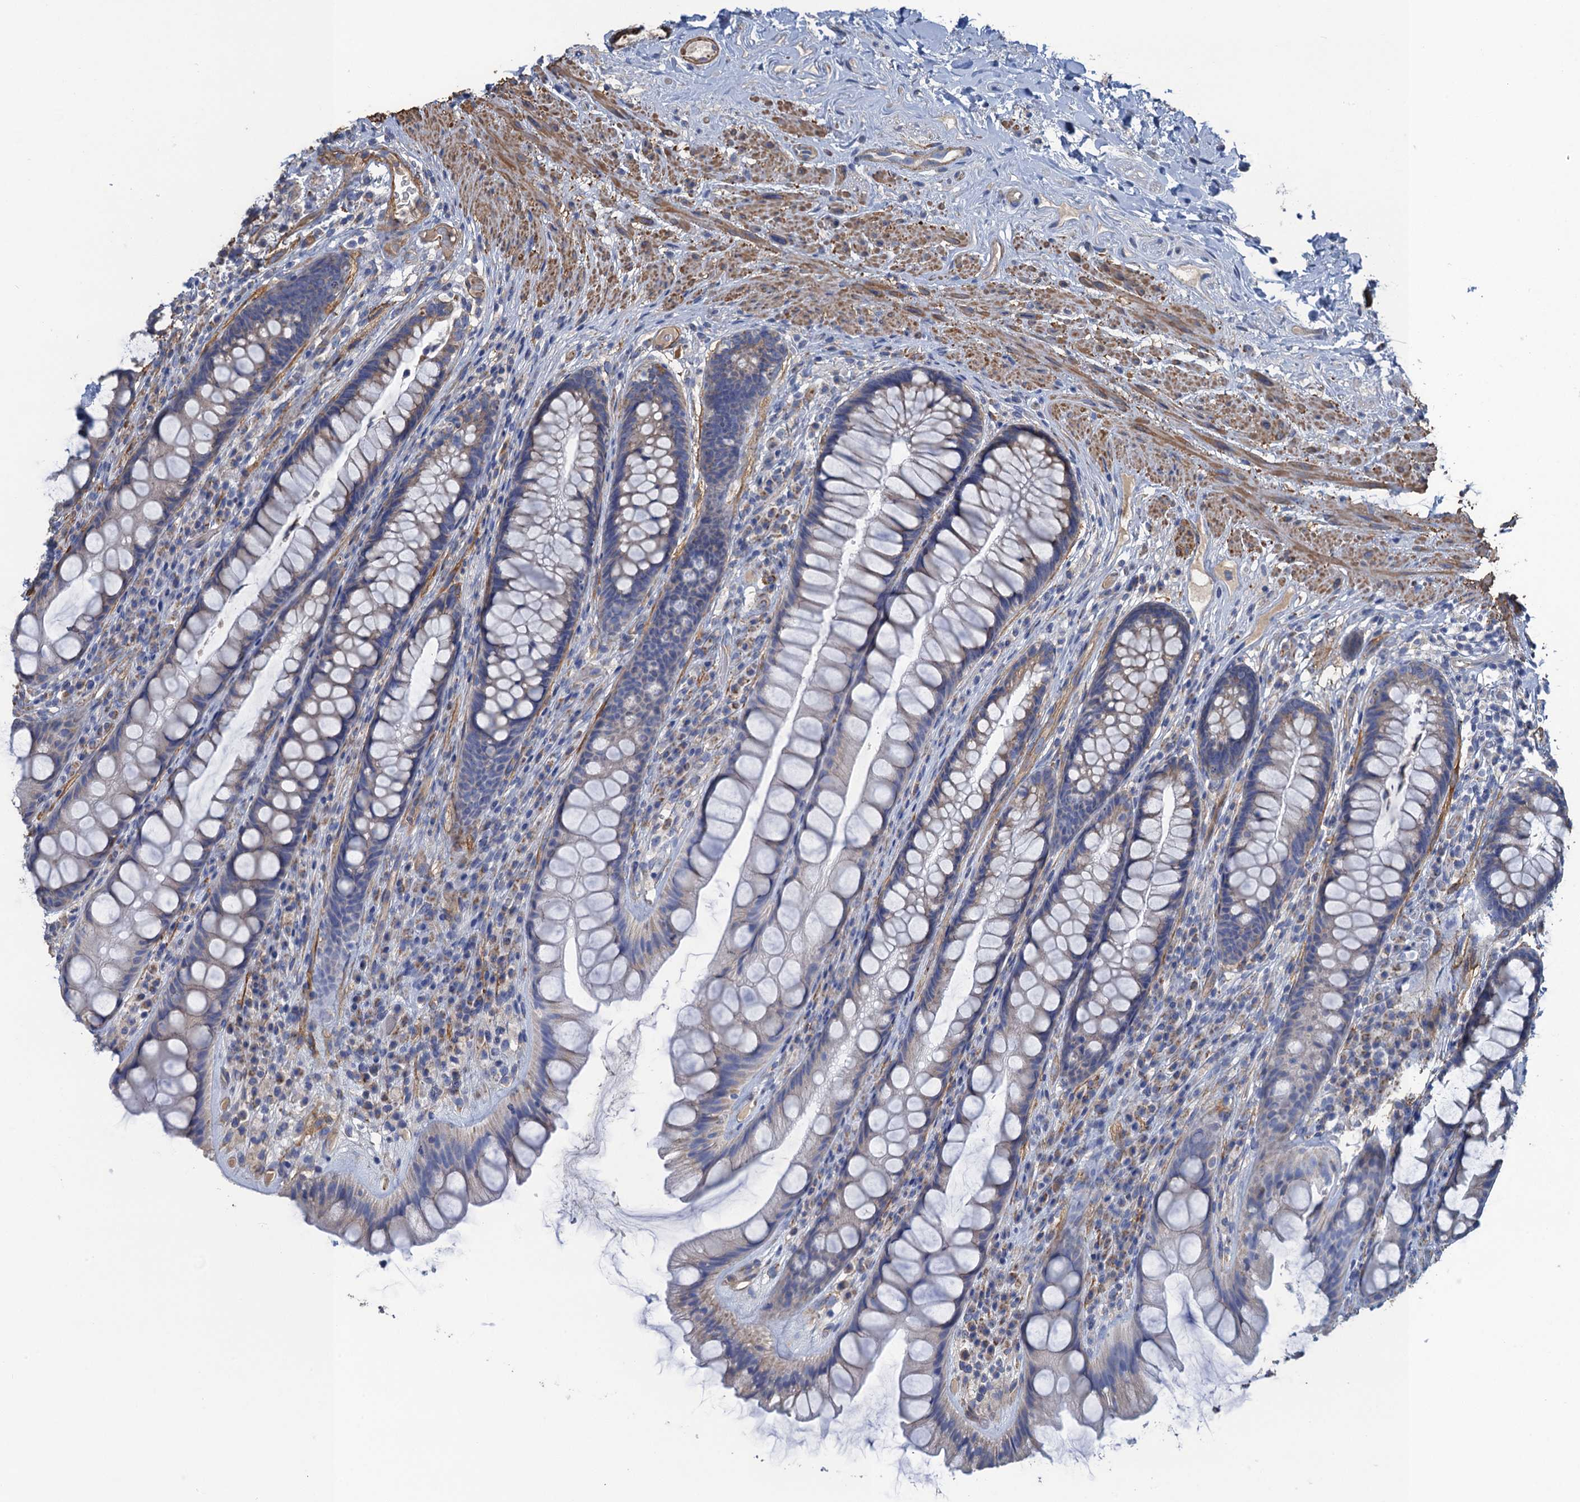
{"staining": {"intensity": "weak", "quantity": "<25%", "location": "cytoplasmic/membranous"}, "tissue": "rectum", "cell_type": "Glandular cells", "image_type": "normal", "snomed": [{"axis": "morphology", "description": "Normal tissue, NOS"}, {"axis": "topography", "description": "Rectum"}], "caption": "This is a micrograph of immunohistochemistry staining of benign rectum, which shows no expression in glandular cells.", "gene": "ENSG00000260643", "patient": {"sex": "male", "age": 74}}